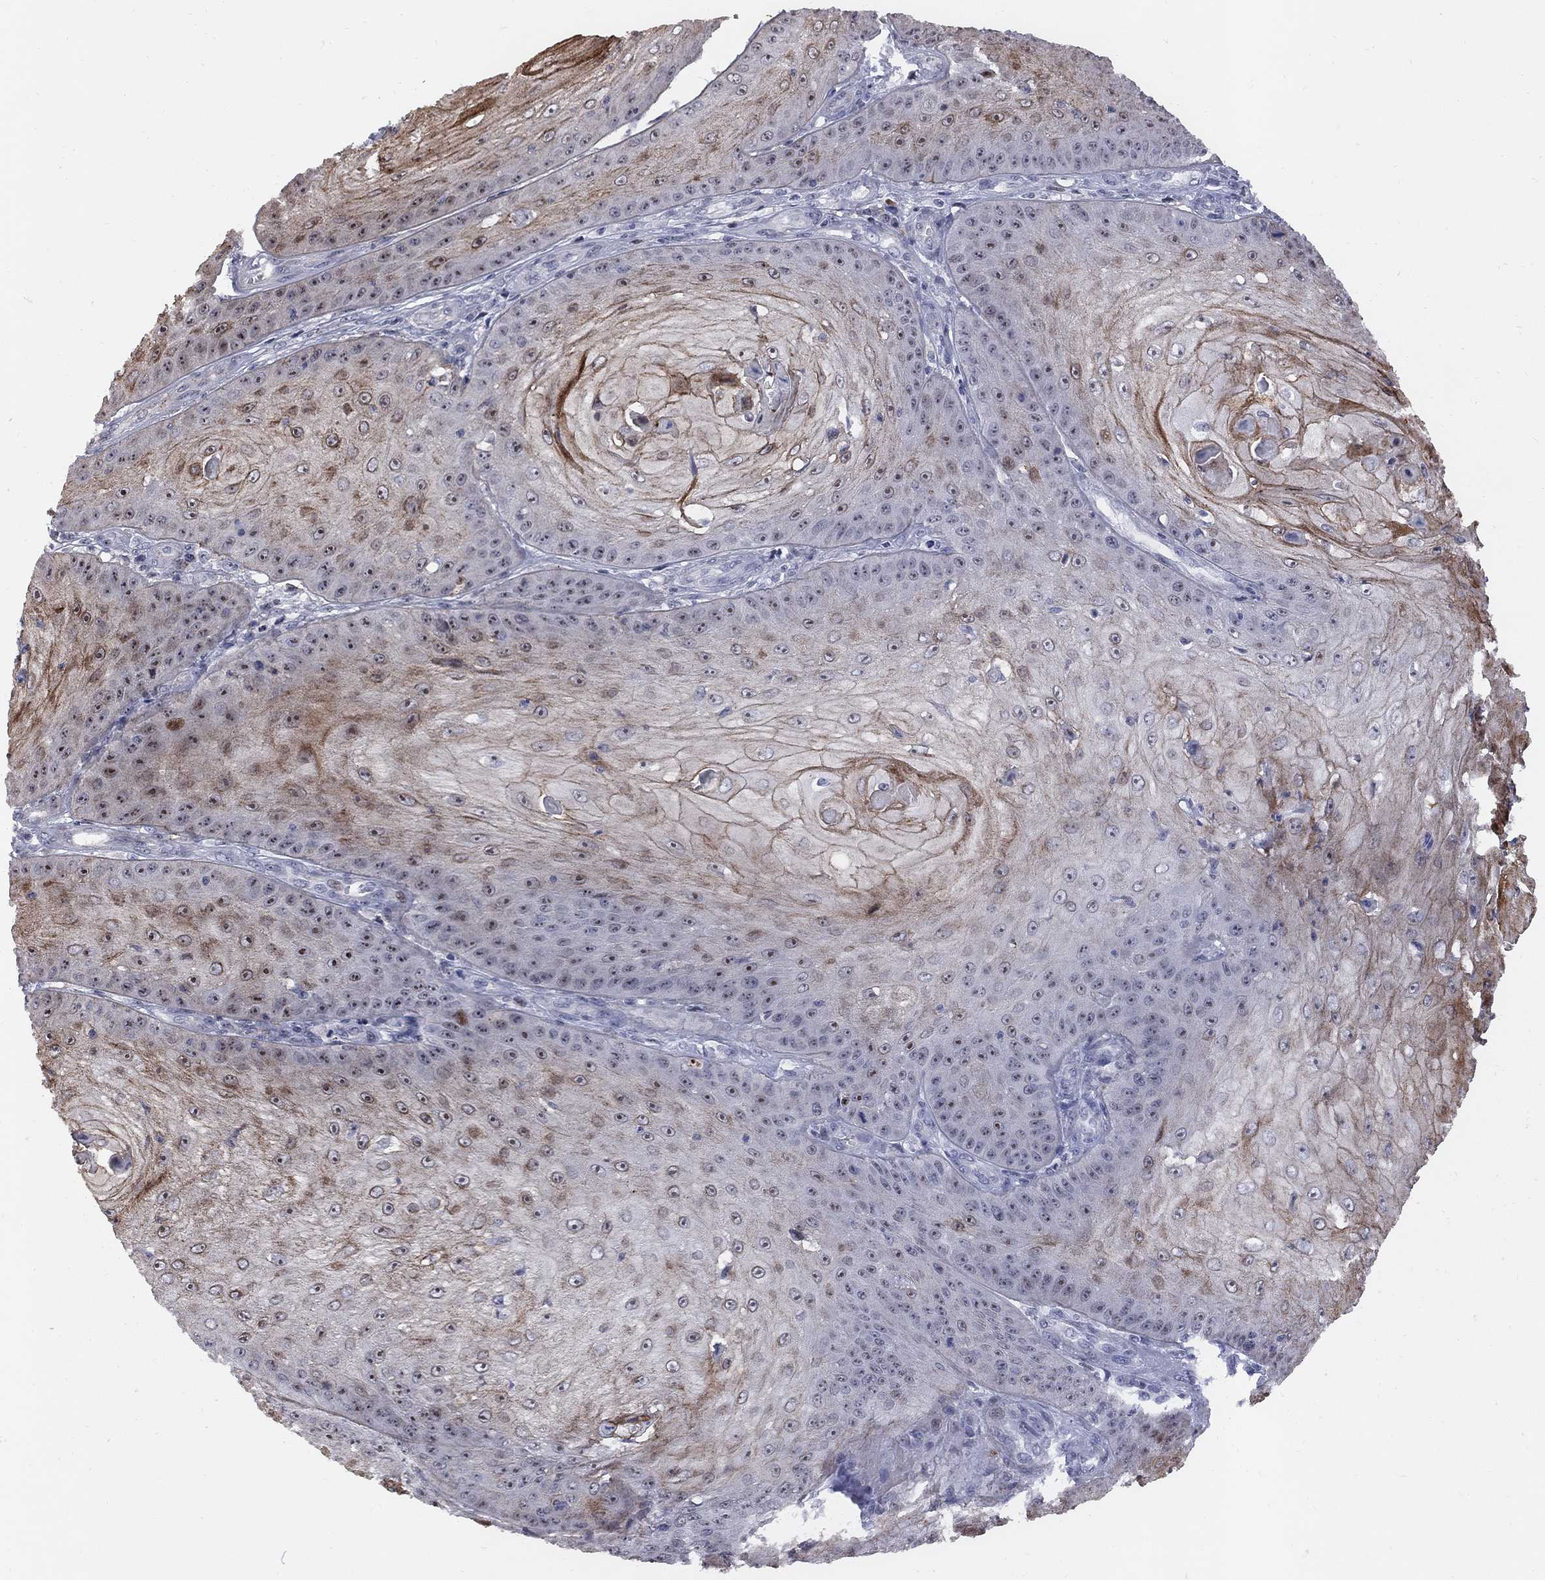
{"staining": {"intensity": "strong", "quantity": "25%-75%", "location": "nuclear"}, "tissue": "skin cancer", "cell_type": "Tumor cells", "image_type": "cancer", "snomed": [{"axis": "morphology", "description": "Squamous cell carcinoma, NOS"}, {"axis": "topography", "description": "Skin"}], "caption": "The histopathology image exhibits a brown stain indicating the presence of a protein in the nuclear of tumor cells in skin squamous cell carcinoma. (DAB IHC with brightfield microscopy, high magnification).", "gene": "DHX33", "patient": {"sex": "male", "age": 70}}